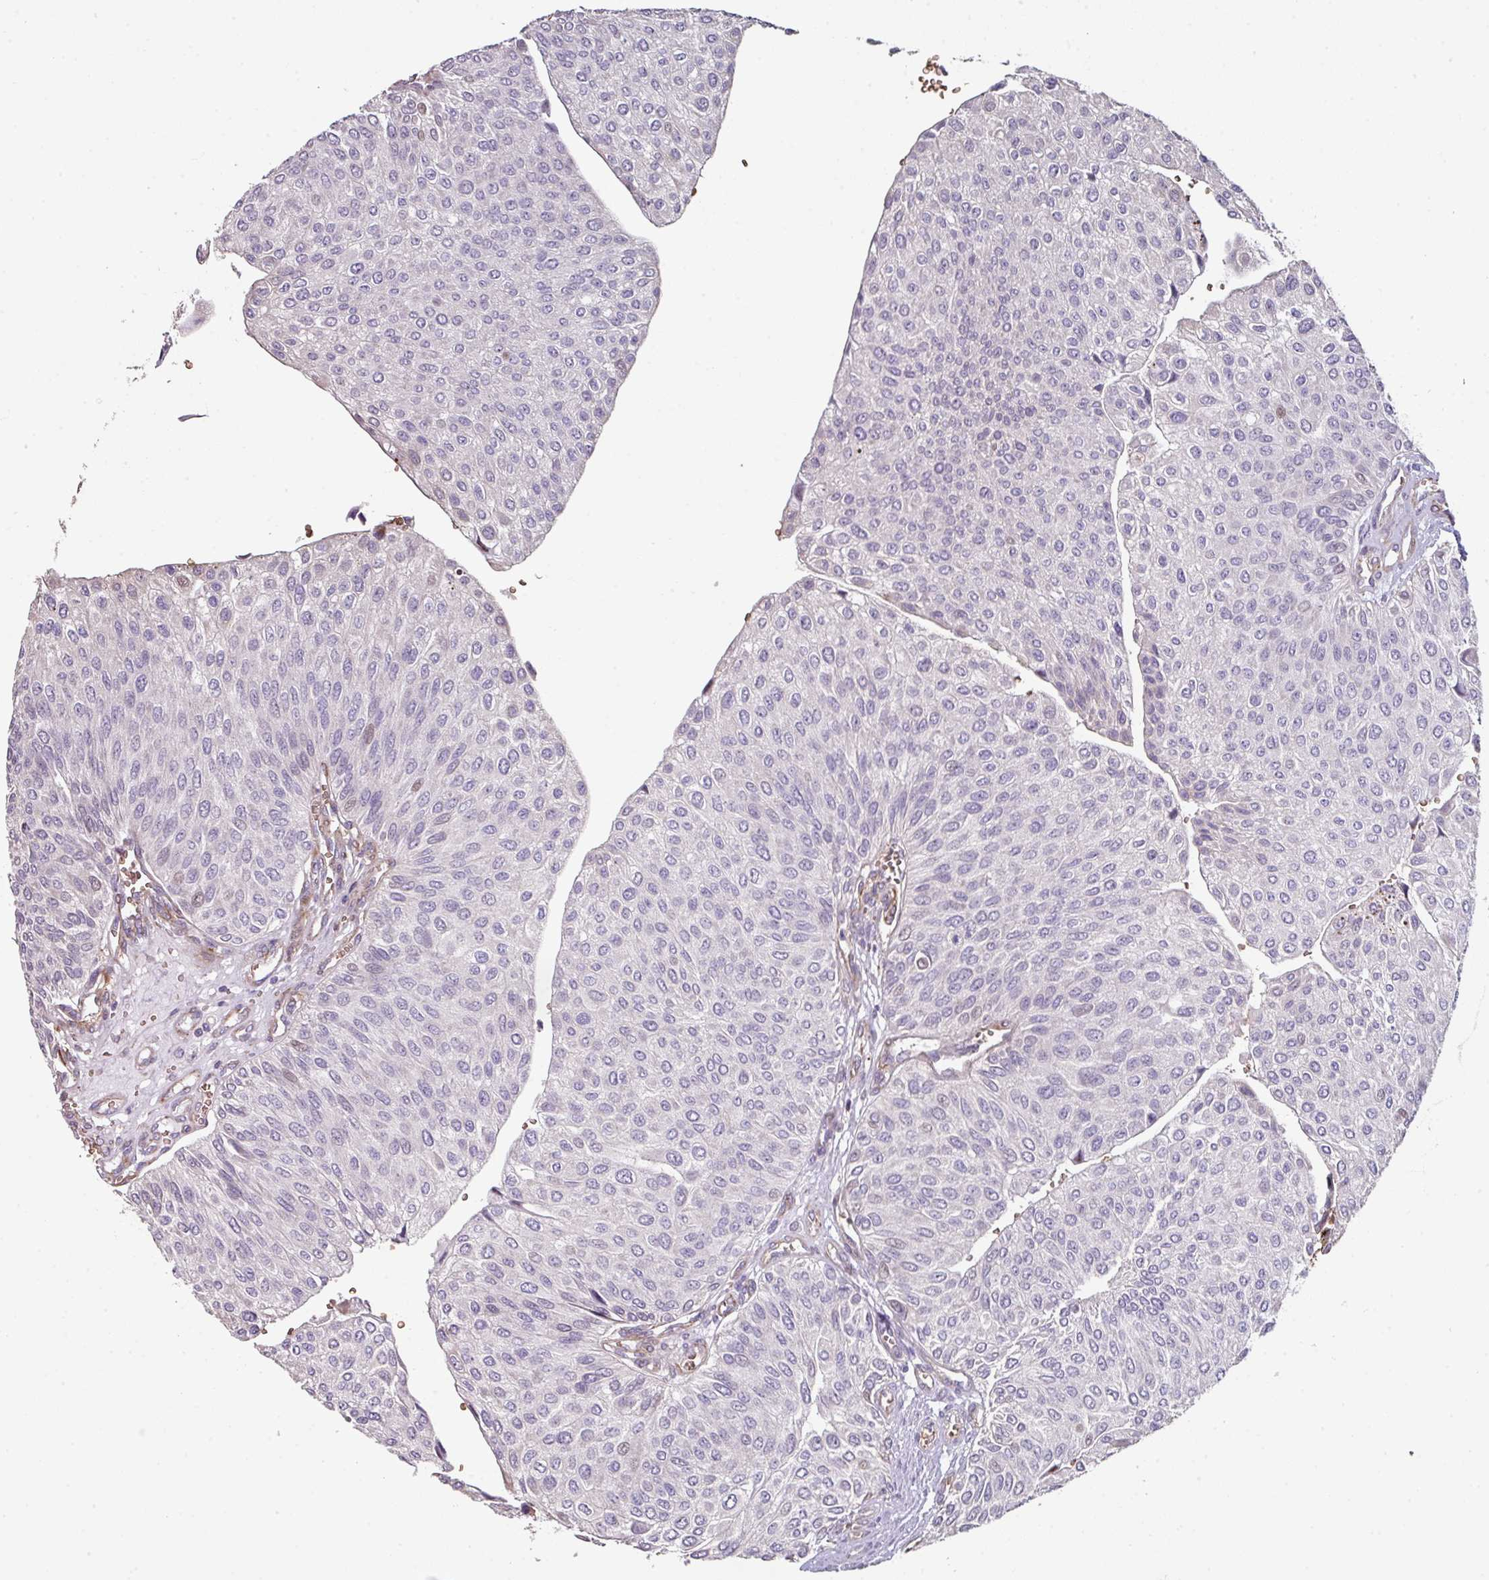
{"staining": {"intensity": "negative", "quantity": "none", "location": "none"}, "tissue": "urothelial cancer", "cell_type": "Tumor cells", "image_type": "cancer", "snomed": [{"axis": "morphology", "description": "Urothelial carcinoma, NOS"}, {"axis": "topography", "description": "Urinary bladder"}], "caption": "Photomicrograph shows no protein expression in tumor cells of urothelial cancer tissue. Nuclei are stained in blue.", "gene": "ANO9", "patient": {"sex": "male", "age": 67}}